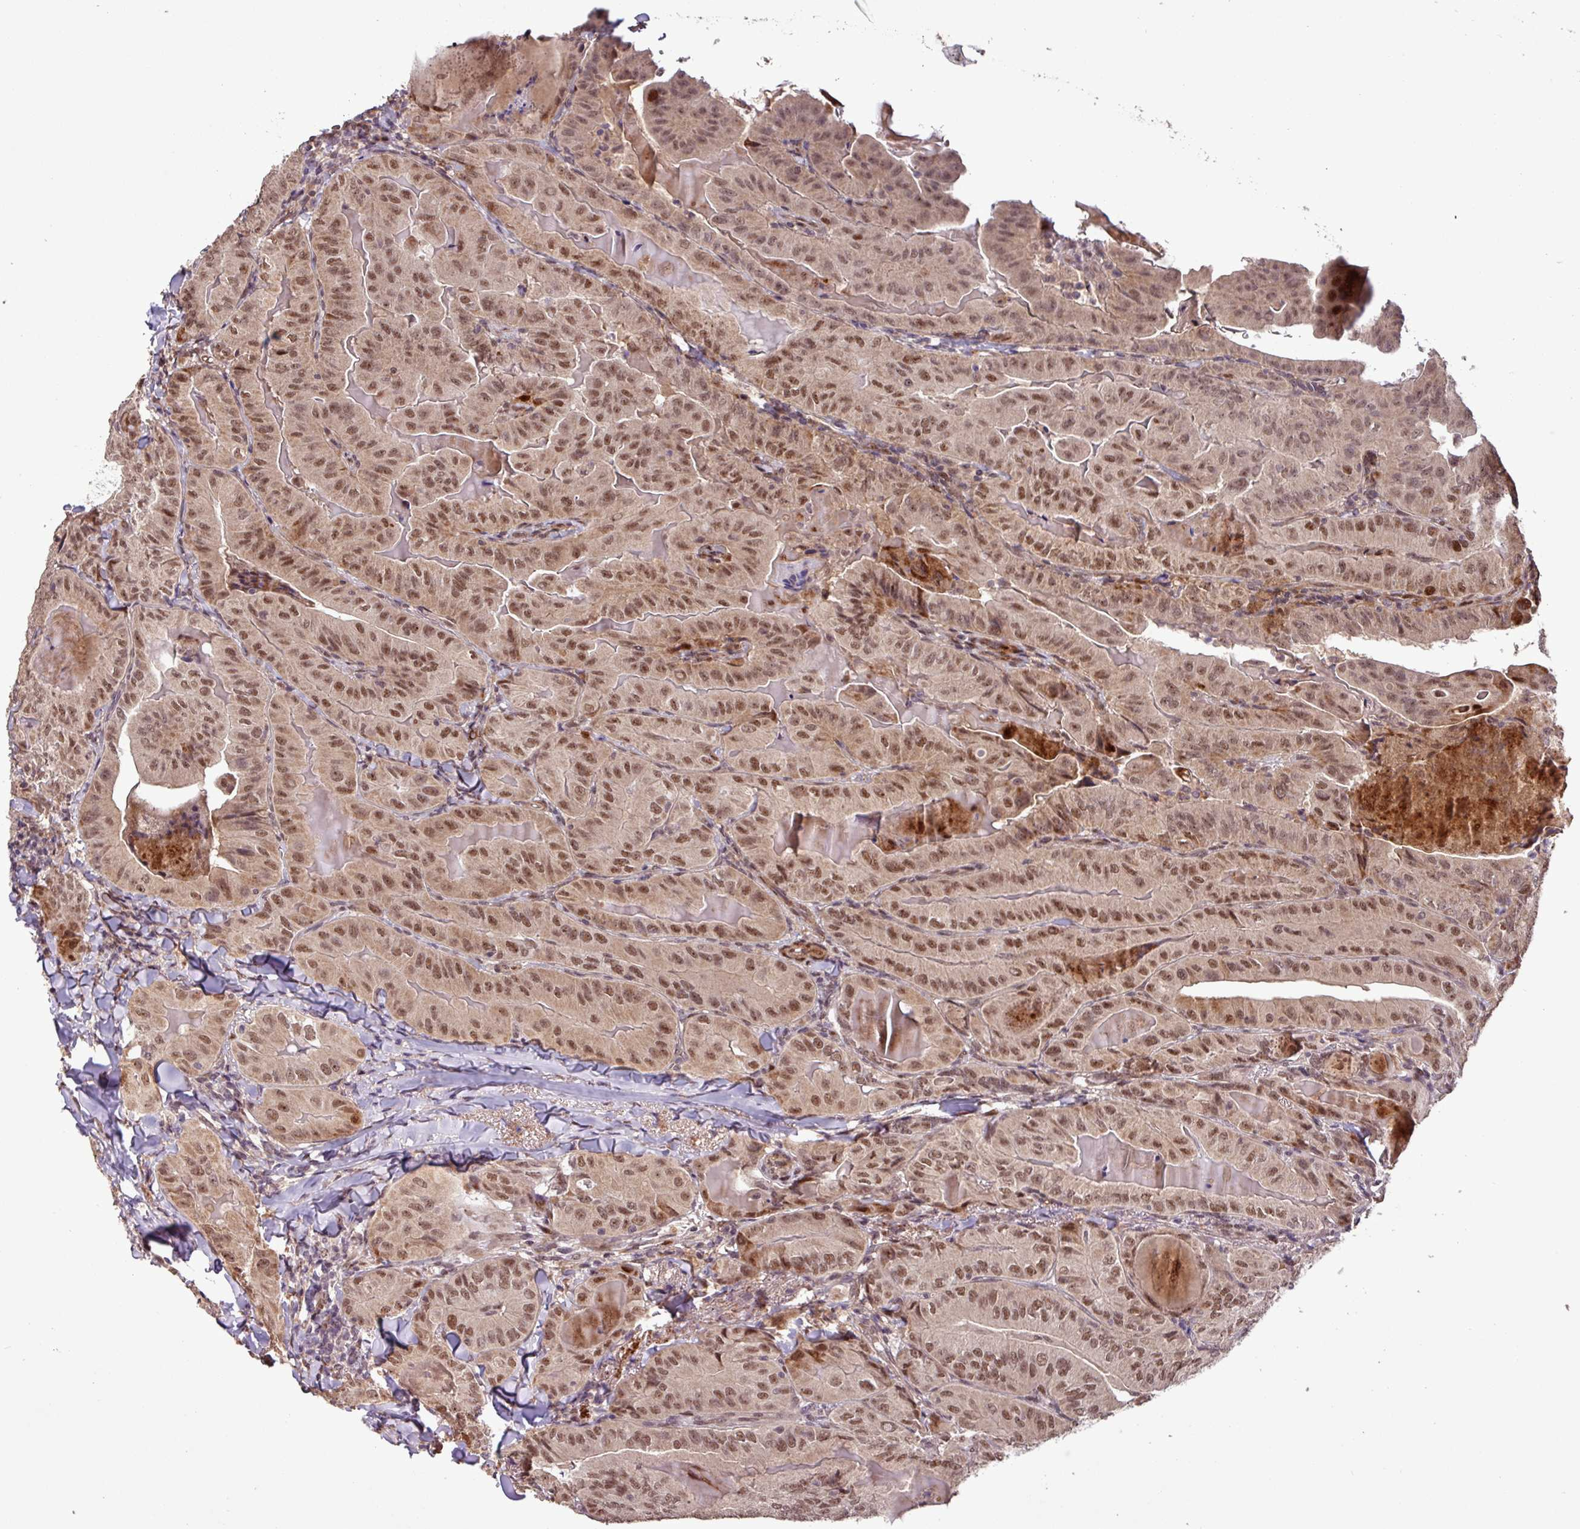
{"staining": {"intensity": "moderate", "quantity": ">75%", "location": "nuclear"}, "tissue": "thyroid cancer", "cell_type": "Tumor cells", "image_type": "cancer", "snomed": [{"axis": "morphology", "description": "Papillary adenocarcinoma, NOS"}, {"axis": "topography", "description": "Thyroid gland"}], "caption": "DAB (3,3'-diaminobenzidine) immunohistochemical staining of papillary adenocarcinoma (thyroid) demonstrates moderate nuclear protein expression in about >75% of tumor cells. Using DAB (3,3'-diaminobenzidine) (brown) and hematoxylin (blue) stains, captured at high magnification using brightfield microscopy.", "gene": "SLC22A24", "patient": {"sex": "female", "age": 68}}